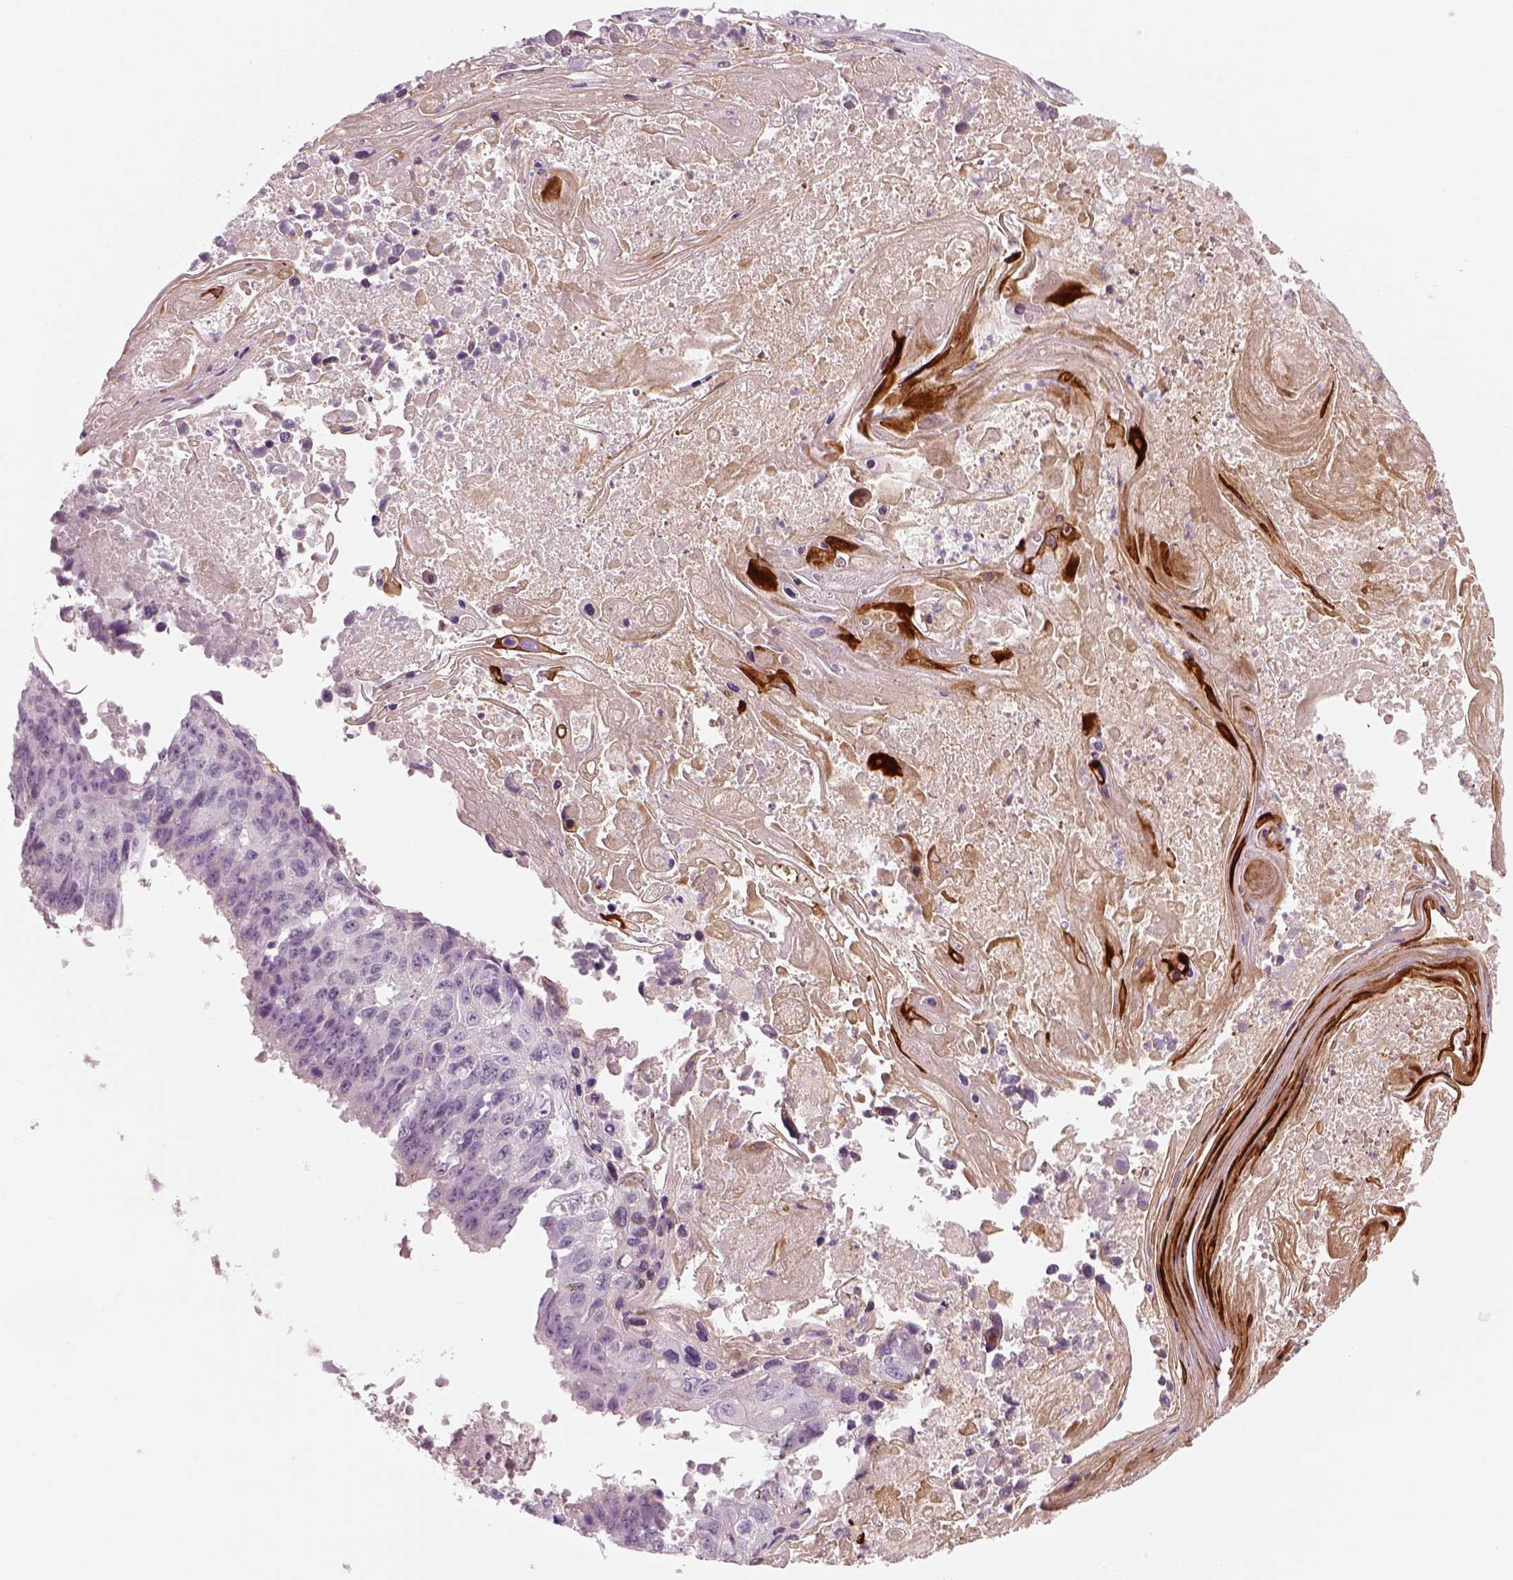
{"staining": {"intensity": "negative", "quantity": "none", "location": "none"}, "tissue": "lung cancer", "cell_type": "Tumor cells", "image_type": "cancer", "snomed": [{"axis": "morphology", "description": "Squamous cell carcinoma, NOS"}, {"axis": "topography", "description": "Lung"}], "caption": "The photomicrograph displays no significant staining in tumor cells of lung cancer. (Stains: DAB (3,3'-diaminobenzidine) immunohistochemistry with hematoxylin counter stain, Microscopy: brightfield microscopy at high magnification).", "gene": "PABPC1L2B", "patient": {"sex": "male", "age": 73}}